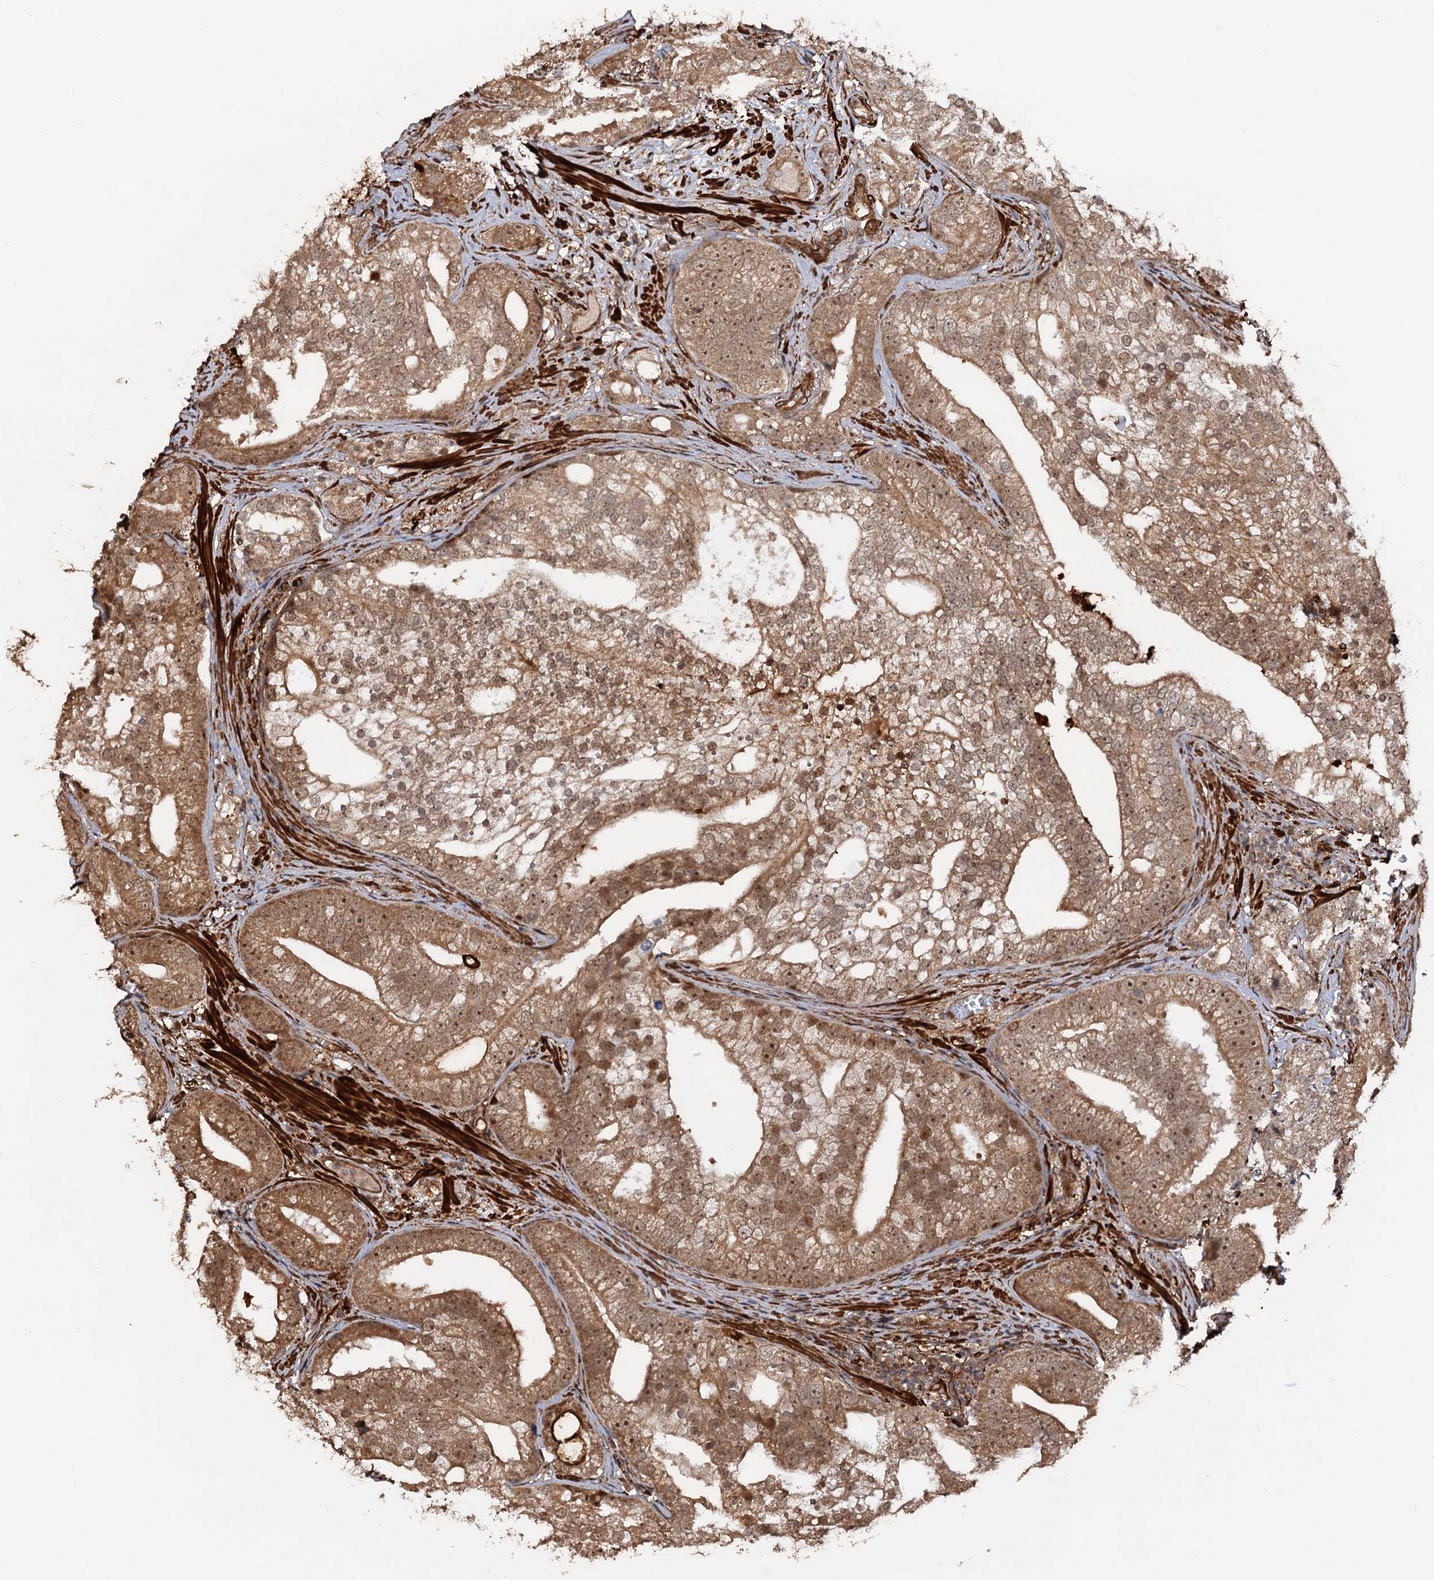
{"staining": {"intensity": "moderate", "quantity": ">75%", "location": "cytoplasmic/membranous,nuclear"}, "tissue": "prostate cancer", "cell_type": "Tumor cells", "image_type": "cancer", "snomed": [{"axis": "morphology", "description": "Adenocarcinoma, High grade"}, {"axis": "topography", "description": "Prostate"}], "caption": "Protein analysis of prostate cancer tissue reveals moderate cytoplasmic/membranous and nuclear expression in approximately >75% of tumor cells.", "gene": "SNRNP25", "patient": {"sex": "male", "age": 75}}